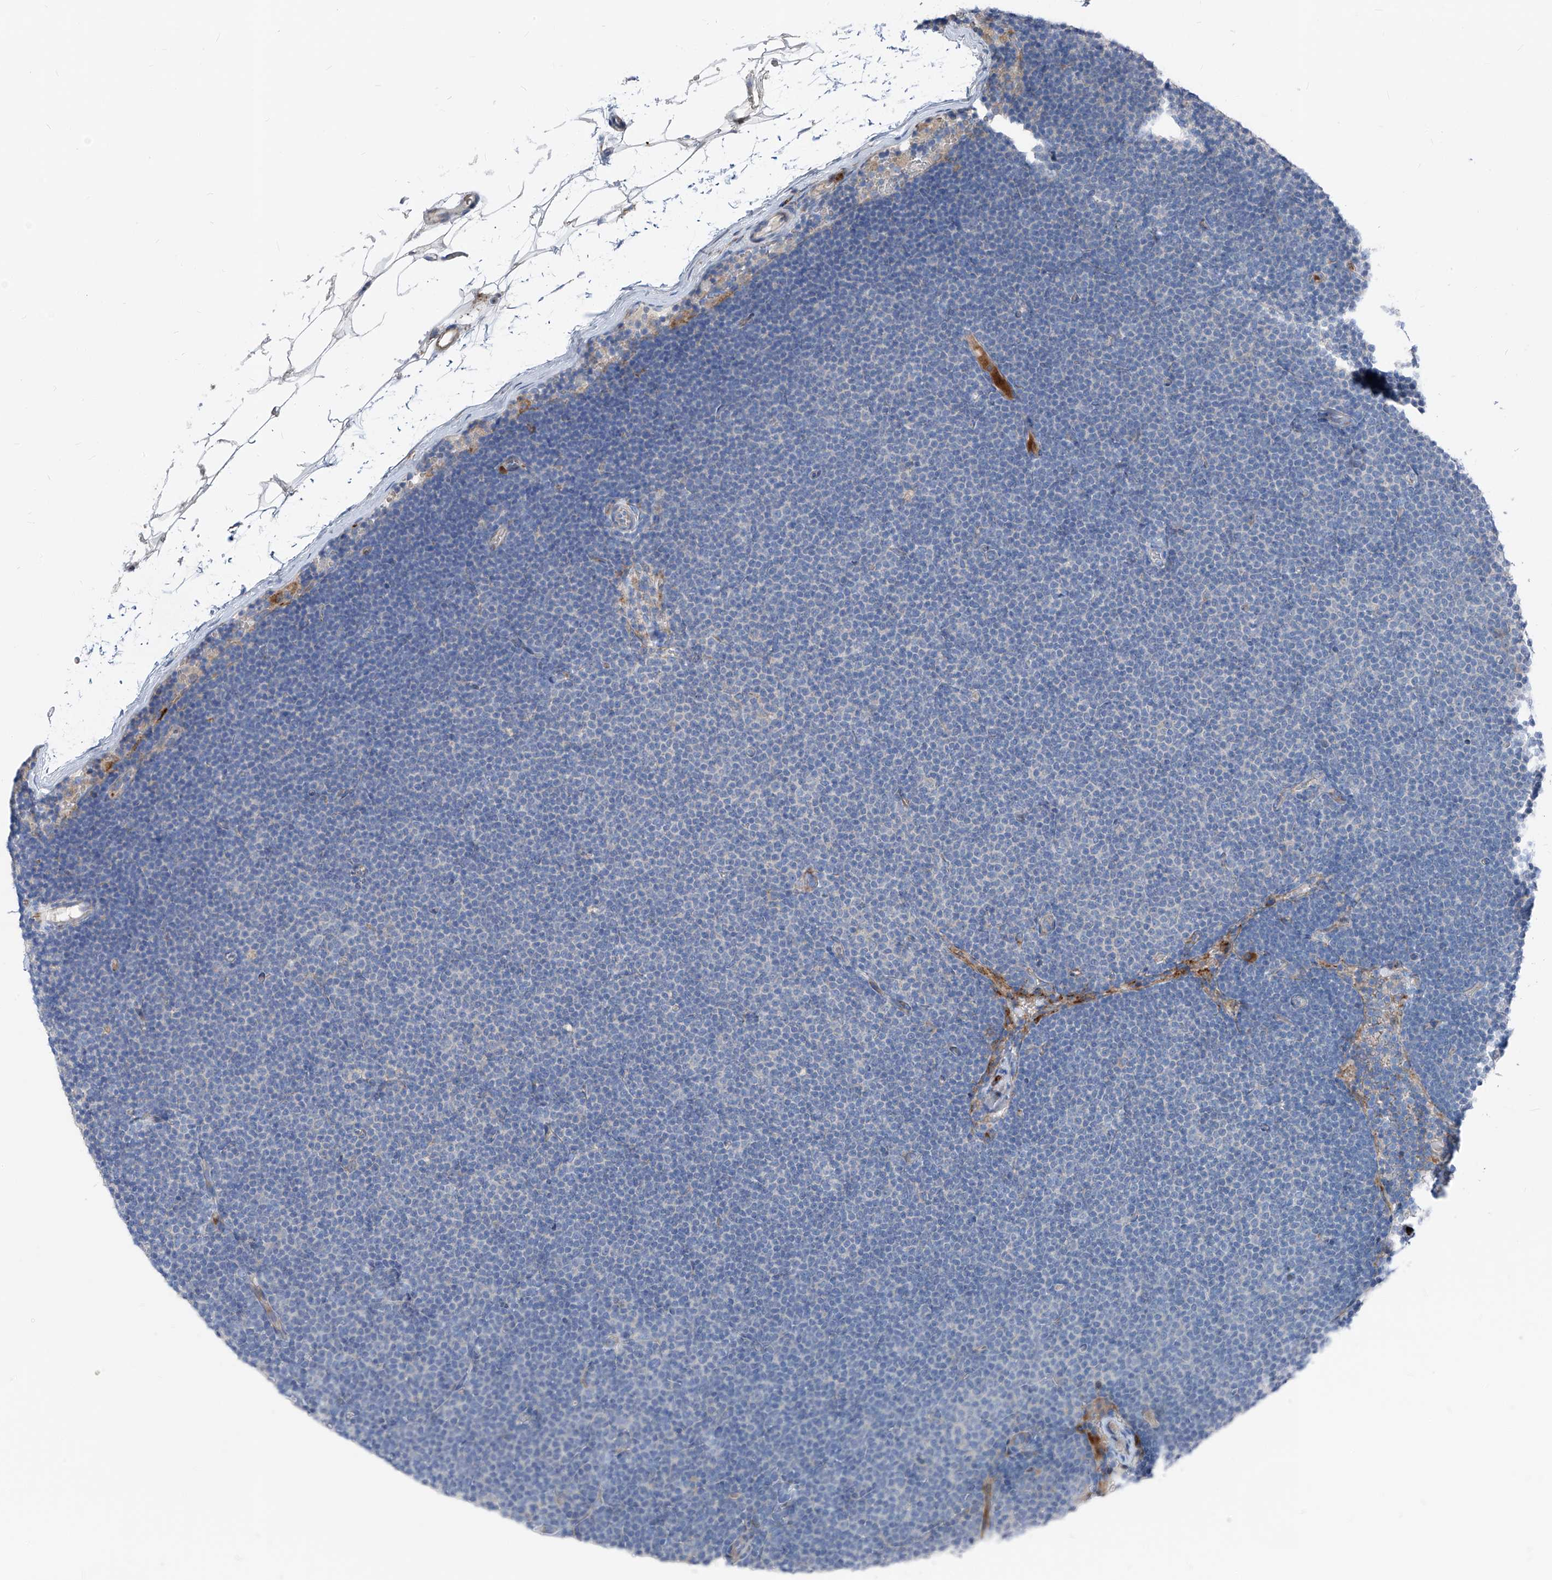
{"staining": {"intensity": "negative", "quantity": "none", "location": "none"}, "tissue": "lymphoma", "cell_type": "Tumor cells", "image_type": "cancer", "snomed": [{"axis": "morphology", "description": "Malignant lymphoma, non-Hodgkin's type, Low grade"}, {"axis": "topography", "description": "Lymph node"}], "caption": "High power microscopy photomicrograph of an IHC photomicrograph of malignant lymphoma, non-Hodgkin's type (low-grade), revealing no significant expression in tumor cells.", "gene": "IFI27", "patient": {"sex": "female", "age": 53}}